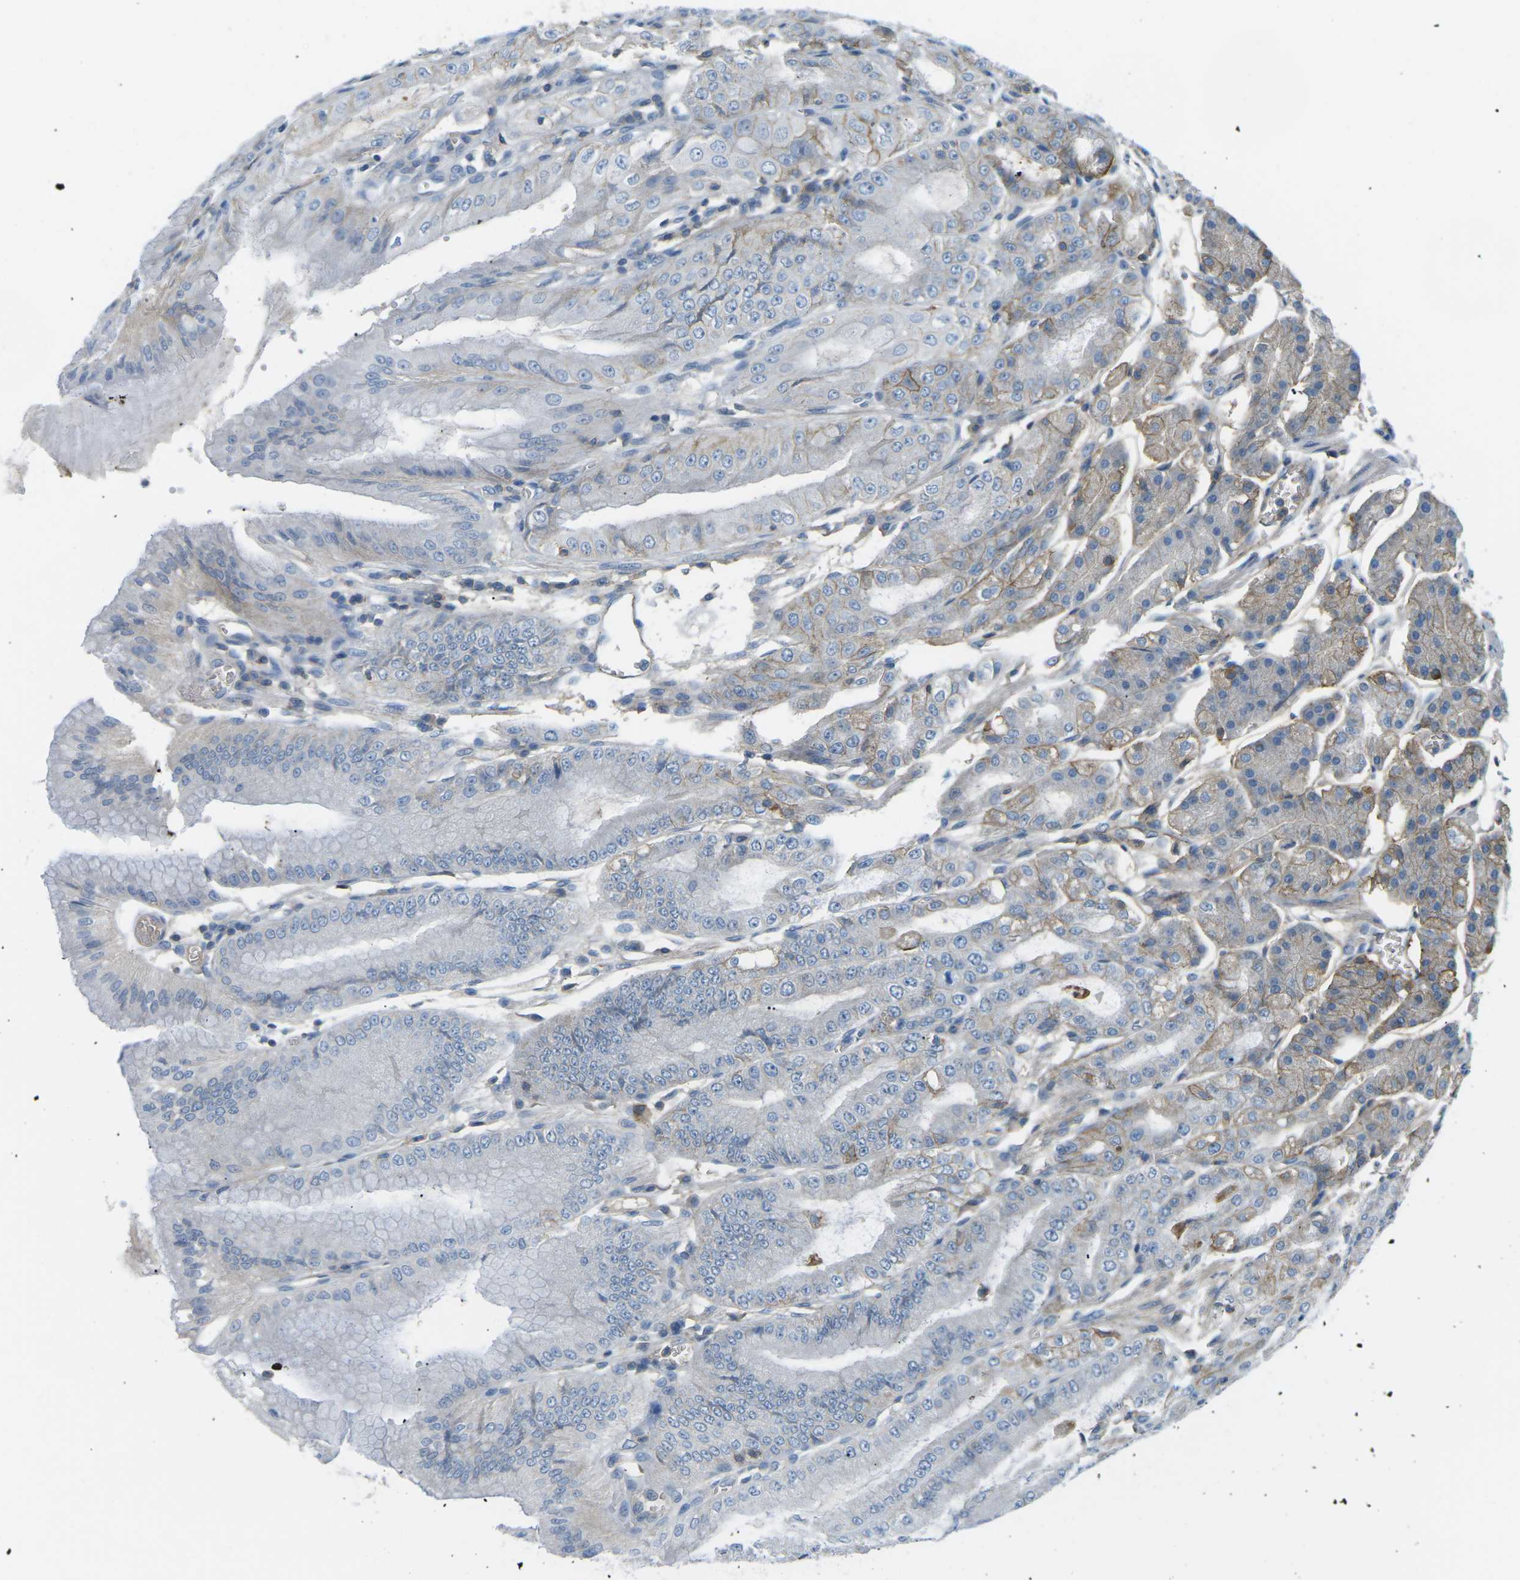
{"staining": {"intensity": "weak", "quantity": "<25%", "location": "cytoplasmic/membranous"}, "tissue": "stomach", "cell_type": "Glandular cells", "image_type": "normal", "snomed": [{"axis": "morphology", "description": "Normal tissue, NOS"}, {"axis": "topography", "description": "Stomach, lower"}], "caption": "A high-resolution micrograph shows IHC staining of normal stomach, which displays no significant expression in glandular cells.", "gene": "CD47", "patient": {"sex": "male", "age": 71}}